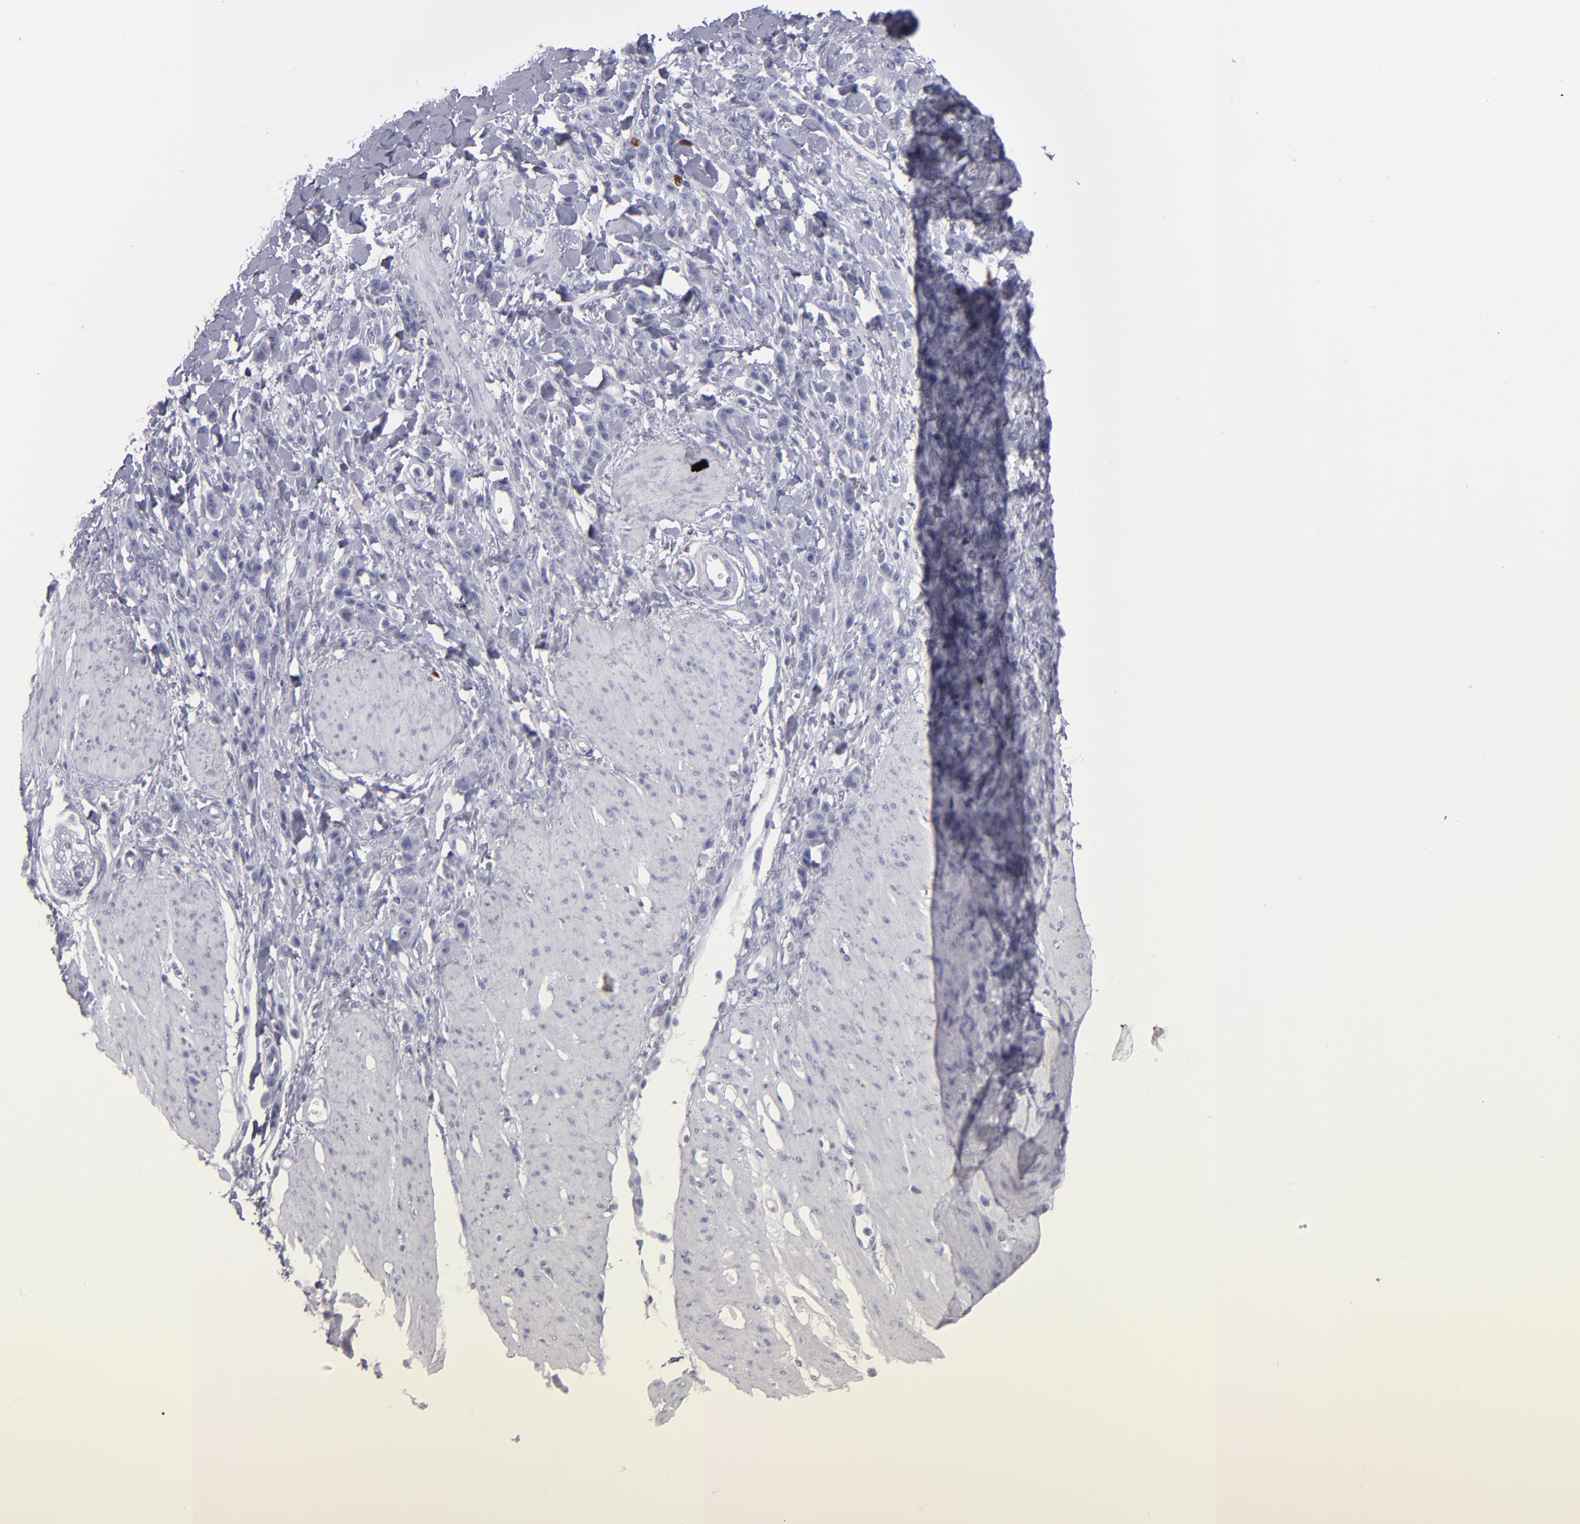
{"staining": {"intensity": "negative", "quantity": "none", "location": "none"}, "tissue": "stomach cancer", "cell_type": "Tumor cells", "image_type": "cancer", "snomed": [{"axis": "morphology", "description": "Normal tissue, NOS"}, {"axis": "morphology", "description": "Adenocarcinoma, NOS"}, {"axis": "topography", "description": "Stomach"}], "caption": "The micrograph exhibits no significant staining in tumor cells of stomach adenocarcinoma. Nuclei are stained in blue.", "gene": "IRF8", "patient": {"sex": "male", "age": 82}}